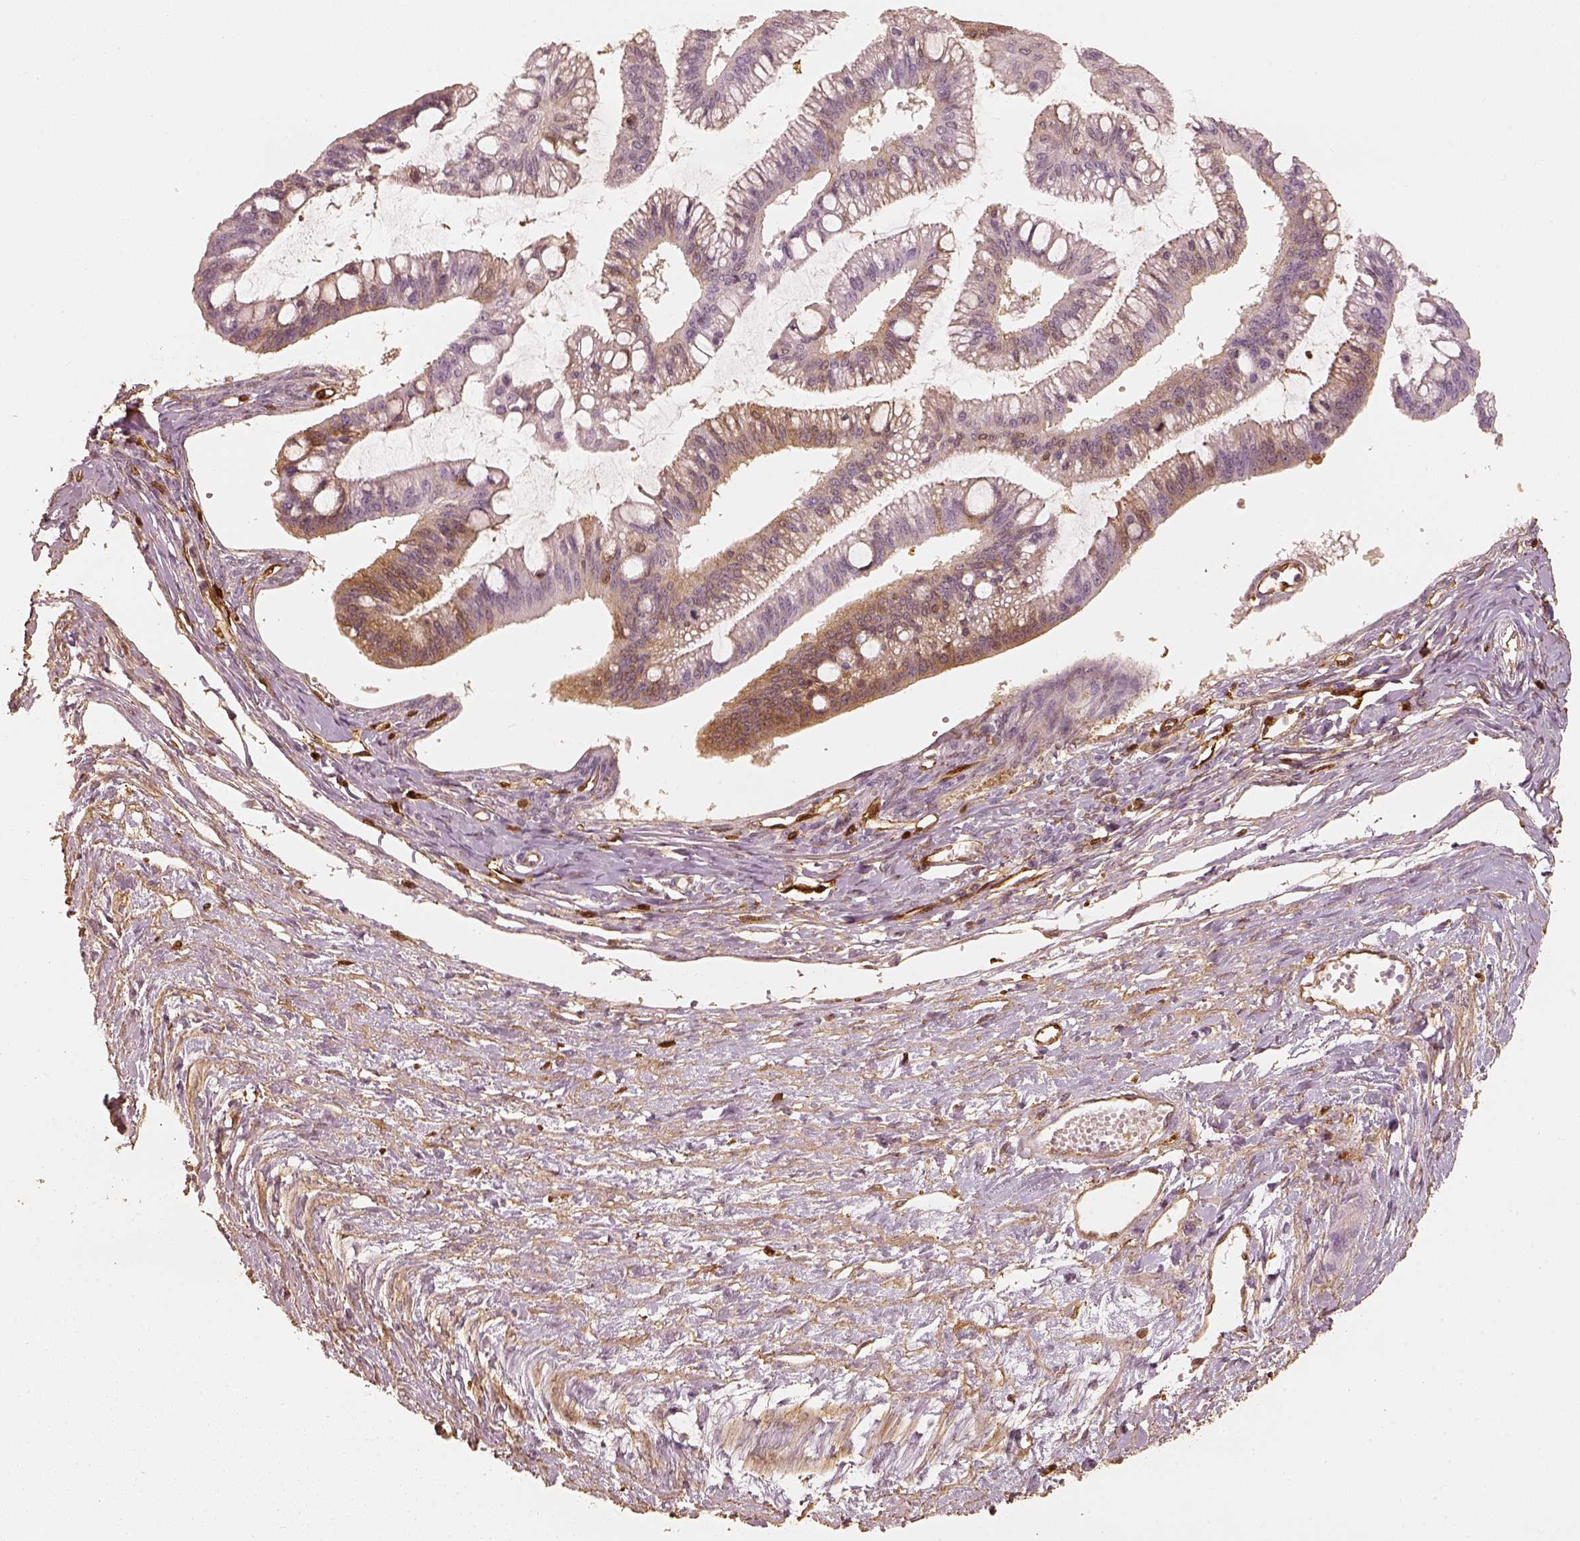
{"staining": {"intensity": "moderate", "quantity": "25%-75%", "location": "cytoplasmic/membranous"}, "tissue": "ovarian cancer", "cell_type": "Tumor cells", "image_type": "cancer", "snomed": [{"axis": "morphology", "description": "Cystadenocarcinoma, mucinous, NOS"}, {"axis": "topography", "description": "Ovary"}], "caption": "Protein expression analysis of ovarian cancer (mucinous cystadenocarcinoma) exhibits moderate cytoplasmic/membranous expression in approximately 25%-75% of tumor cells.", "gene": "FSCN1", "patient": {"sex": "female", "age": 73}}